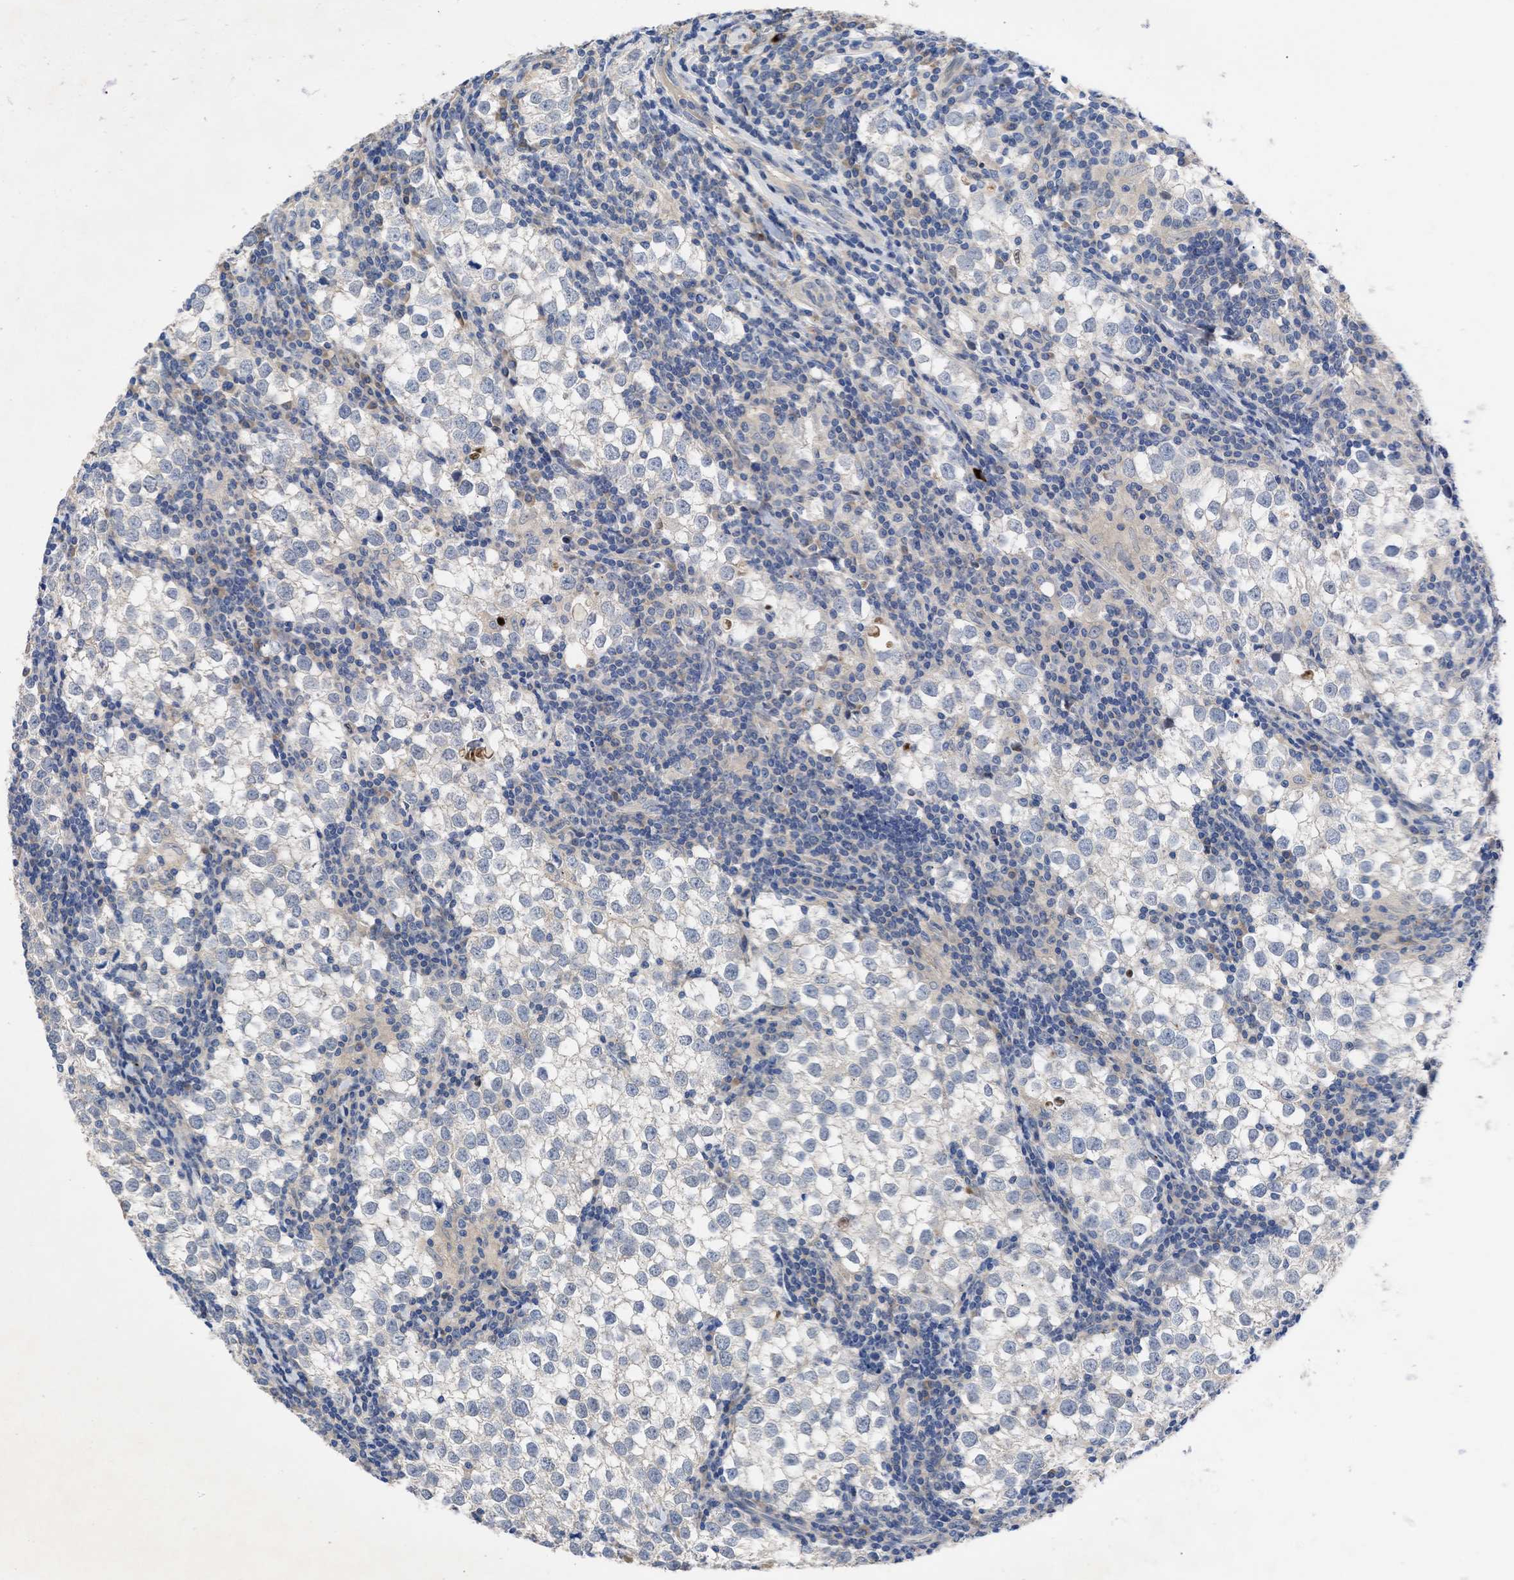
{"staining": {"intensity": "negative", "quantity": "none", "location": "none"}, "tissue": "testis cancer", "cell_type": "Tumor cells", "image_type": "cancer", "snomed": [{"axis": "morphology", "description": "Seminoma, NOS"}, {"axis": "morphology", "description": "Carcinoma, Embryonal, NOS"}, {"axis": "topography", "description": "Testis"}], "caption": "Testis cancer (seminoma) was stained to show a protein in brown. There is no significant expression in tumor cells. The staining was performed using DAB to visualize the protein expression in brown, while the nuclei were stained in blue with hematoxylin (Magnification: 20x).", "gene": "ARHGEF4", "patient": {"sex": "male", "age": 36}}